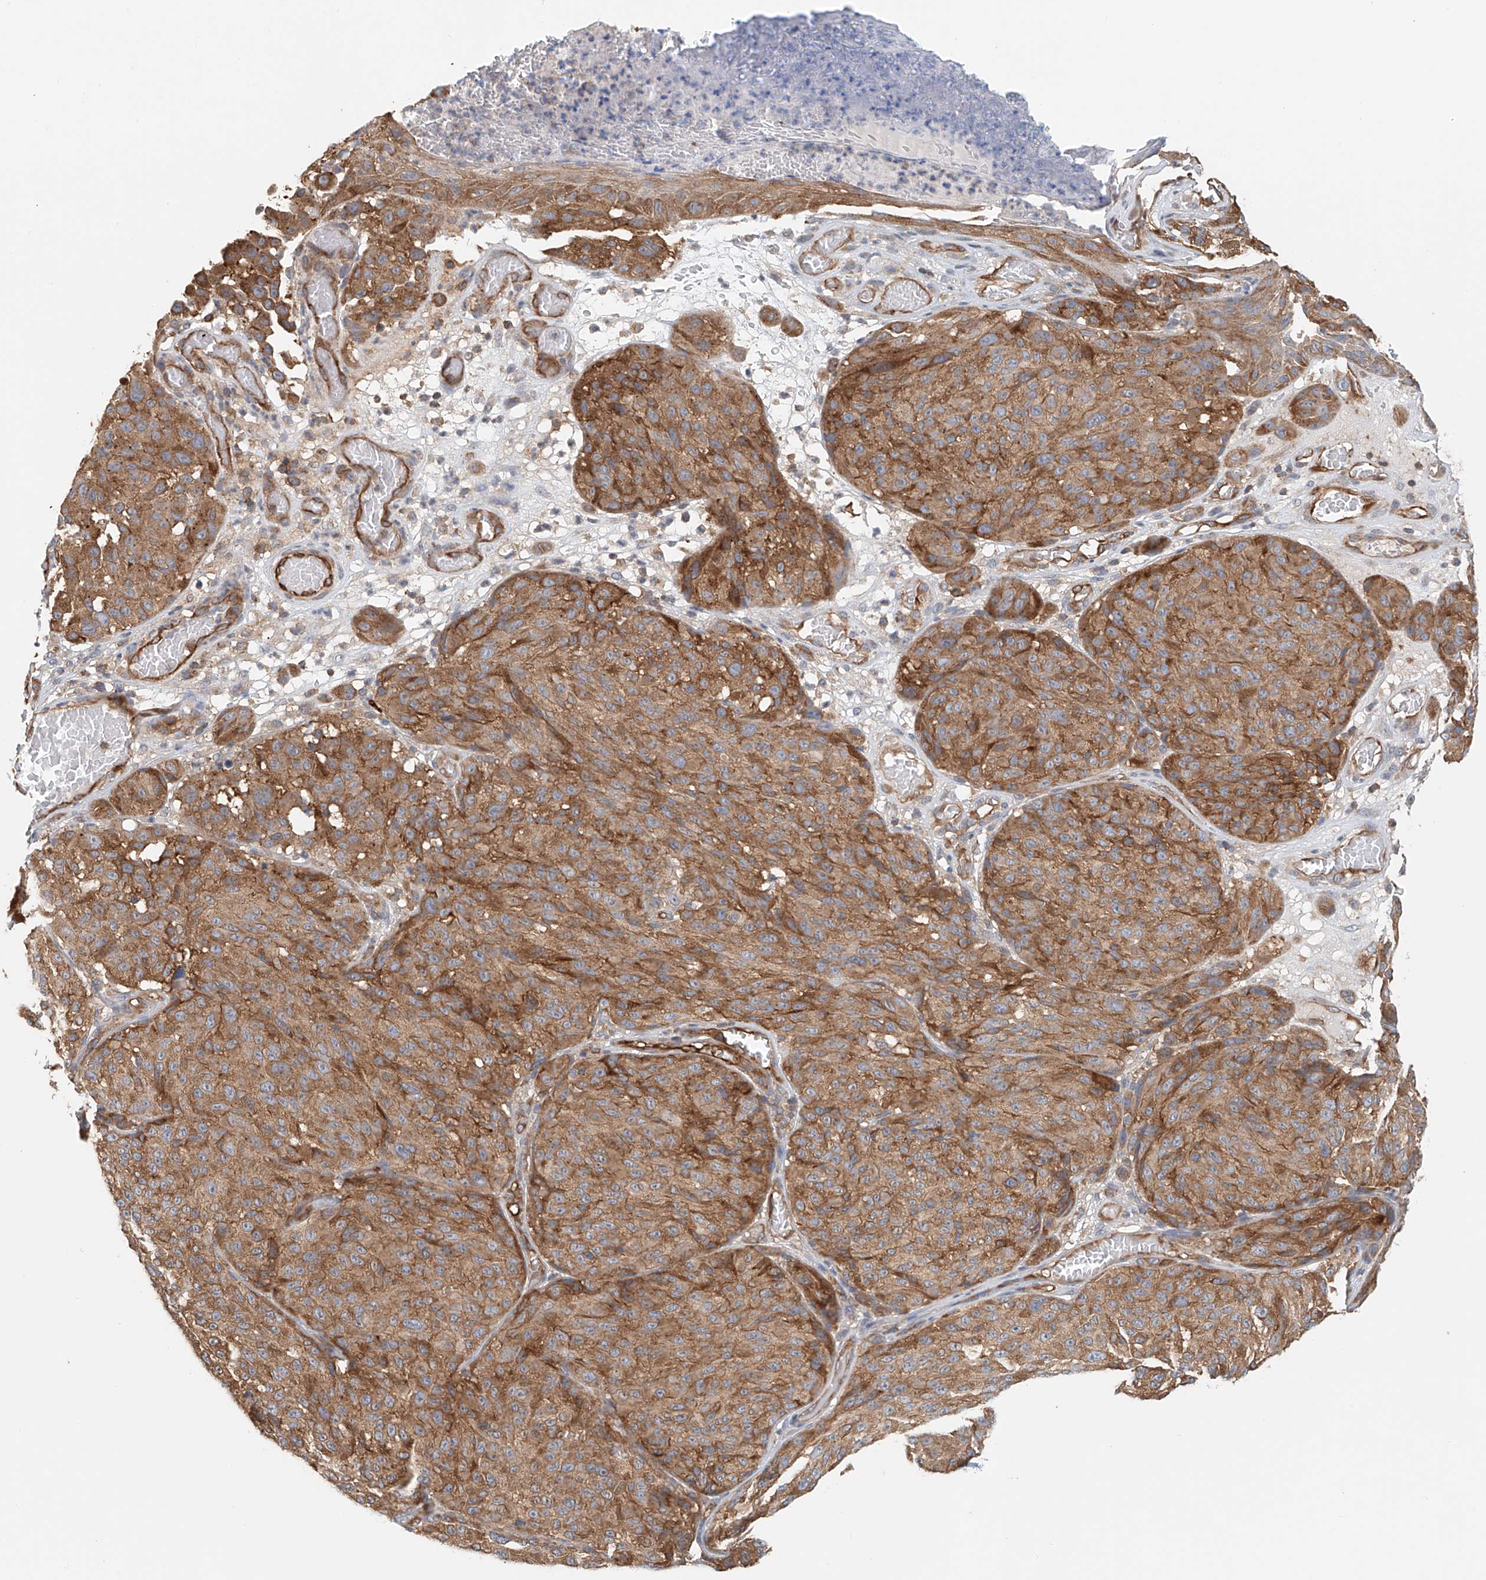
{"staining": {"intensity": "moderate", "quantity": ">75%", "location": "cytoplasmic/membranous"}, "tissue": "melanoma", "cell_type": "Tumor cells", "image_type": "cancer", "snomed": [{"axis": "morphology", "description": "Malignant melanoma, NOS"}, {"axis": "topography", "description": "Skin"}], "caption": "Malignant melanoma tissue displays moderate cytoplasmic/membranous positivity in about >75% of tumor cells", "gene": "FRYL", "patient": {"sex": "male", "age": 83}}